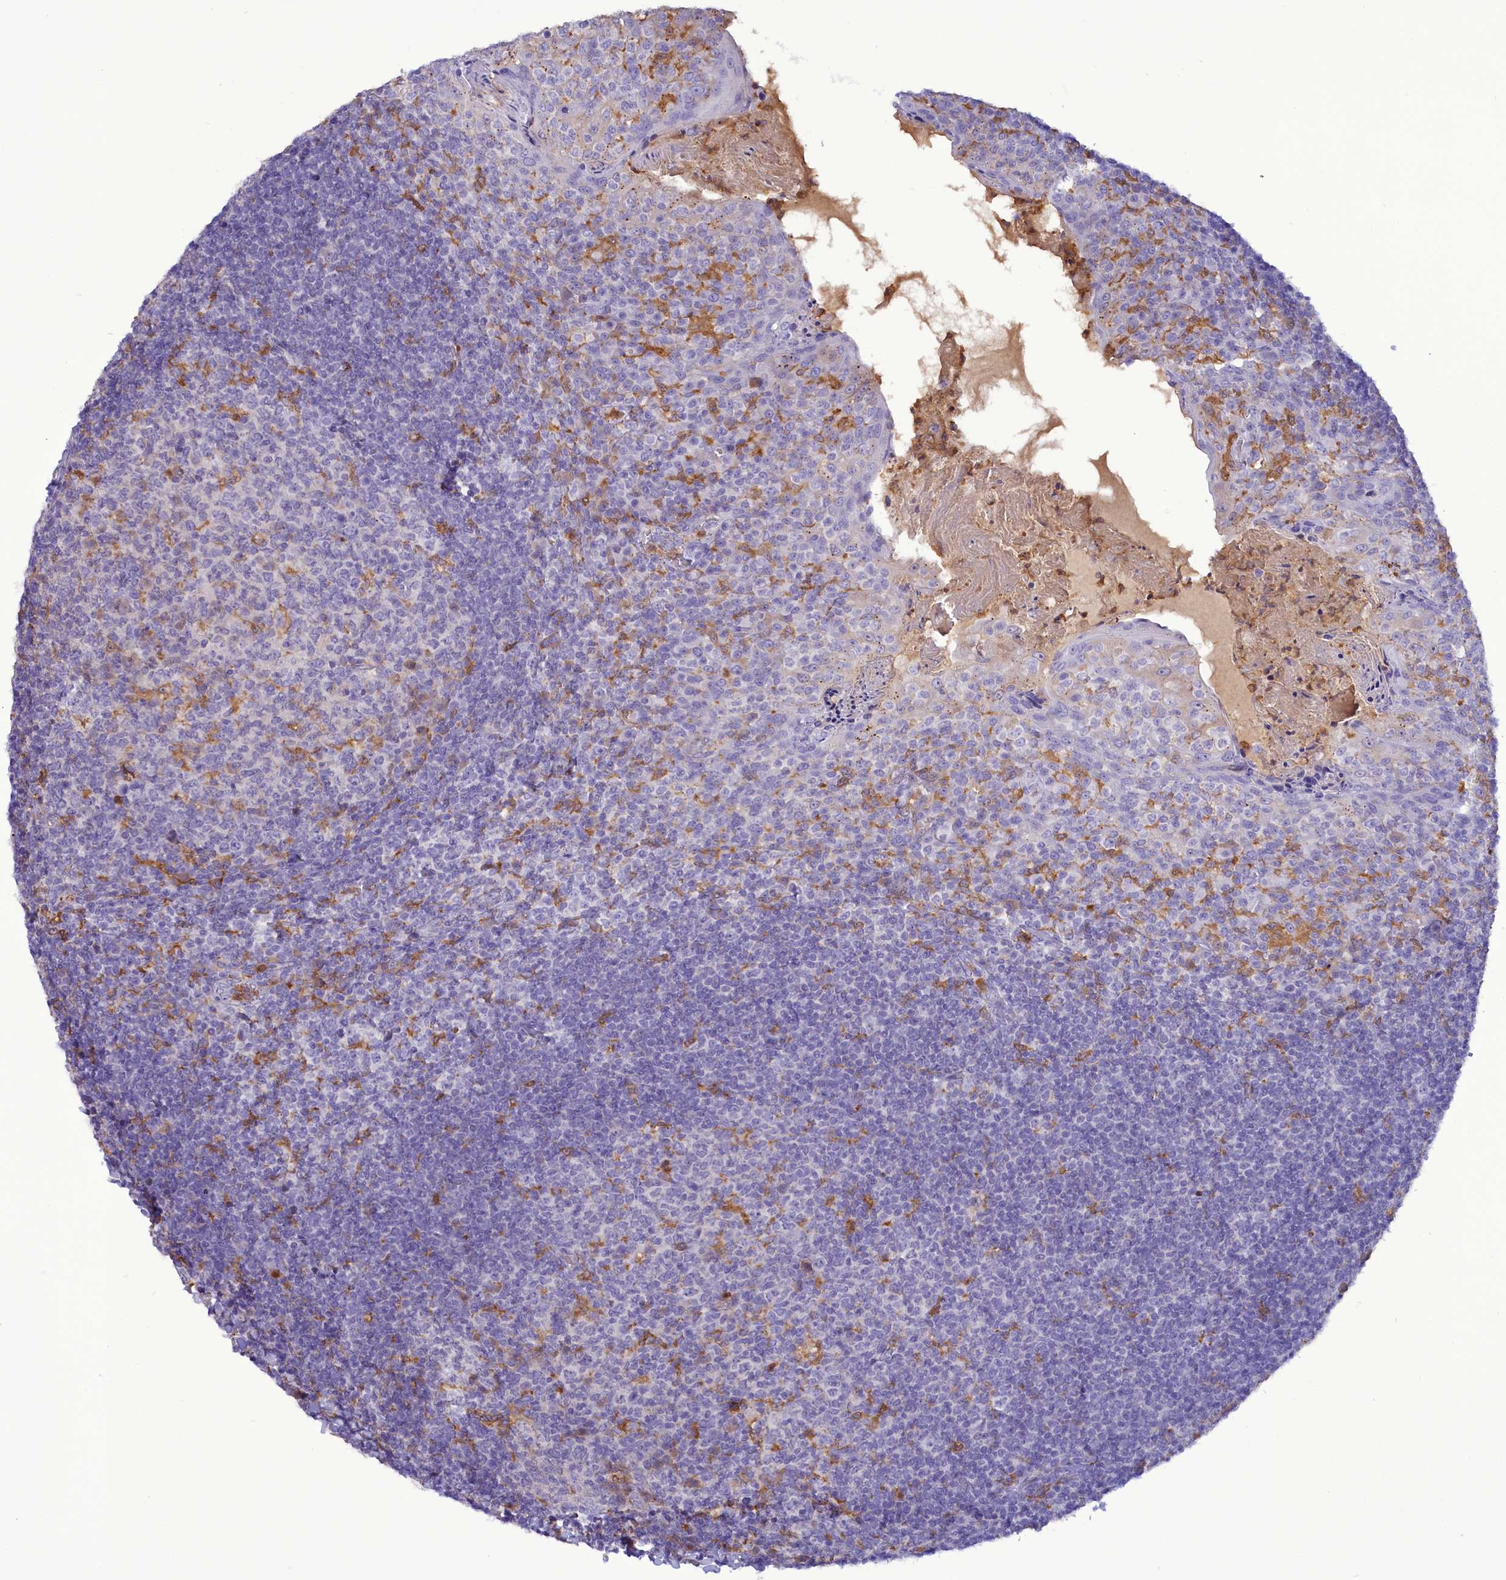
{"staining": {"intensity": "moderate", "quantity": "<25%", "location": "cytoplasmic/membranous"}, "tissue": "tonsil", "cell_type": "Germinal center cells", "image_type": "normal", "snomed": [{"axis": "morphology", "description": "Normal tissue, NOS"}, {"axis": "topography", "description": "Tonsil"}], "caption": "A high-resolution histopathology image shows immunohistochemistry (IHC) staining of normal tonsil, which shows moderate cytoplasmic/membranous staining in approximately <25% of germinal center cells.", "gene": "FAM149B1", "patient": {"sex": "female", "age": 10}}